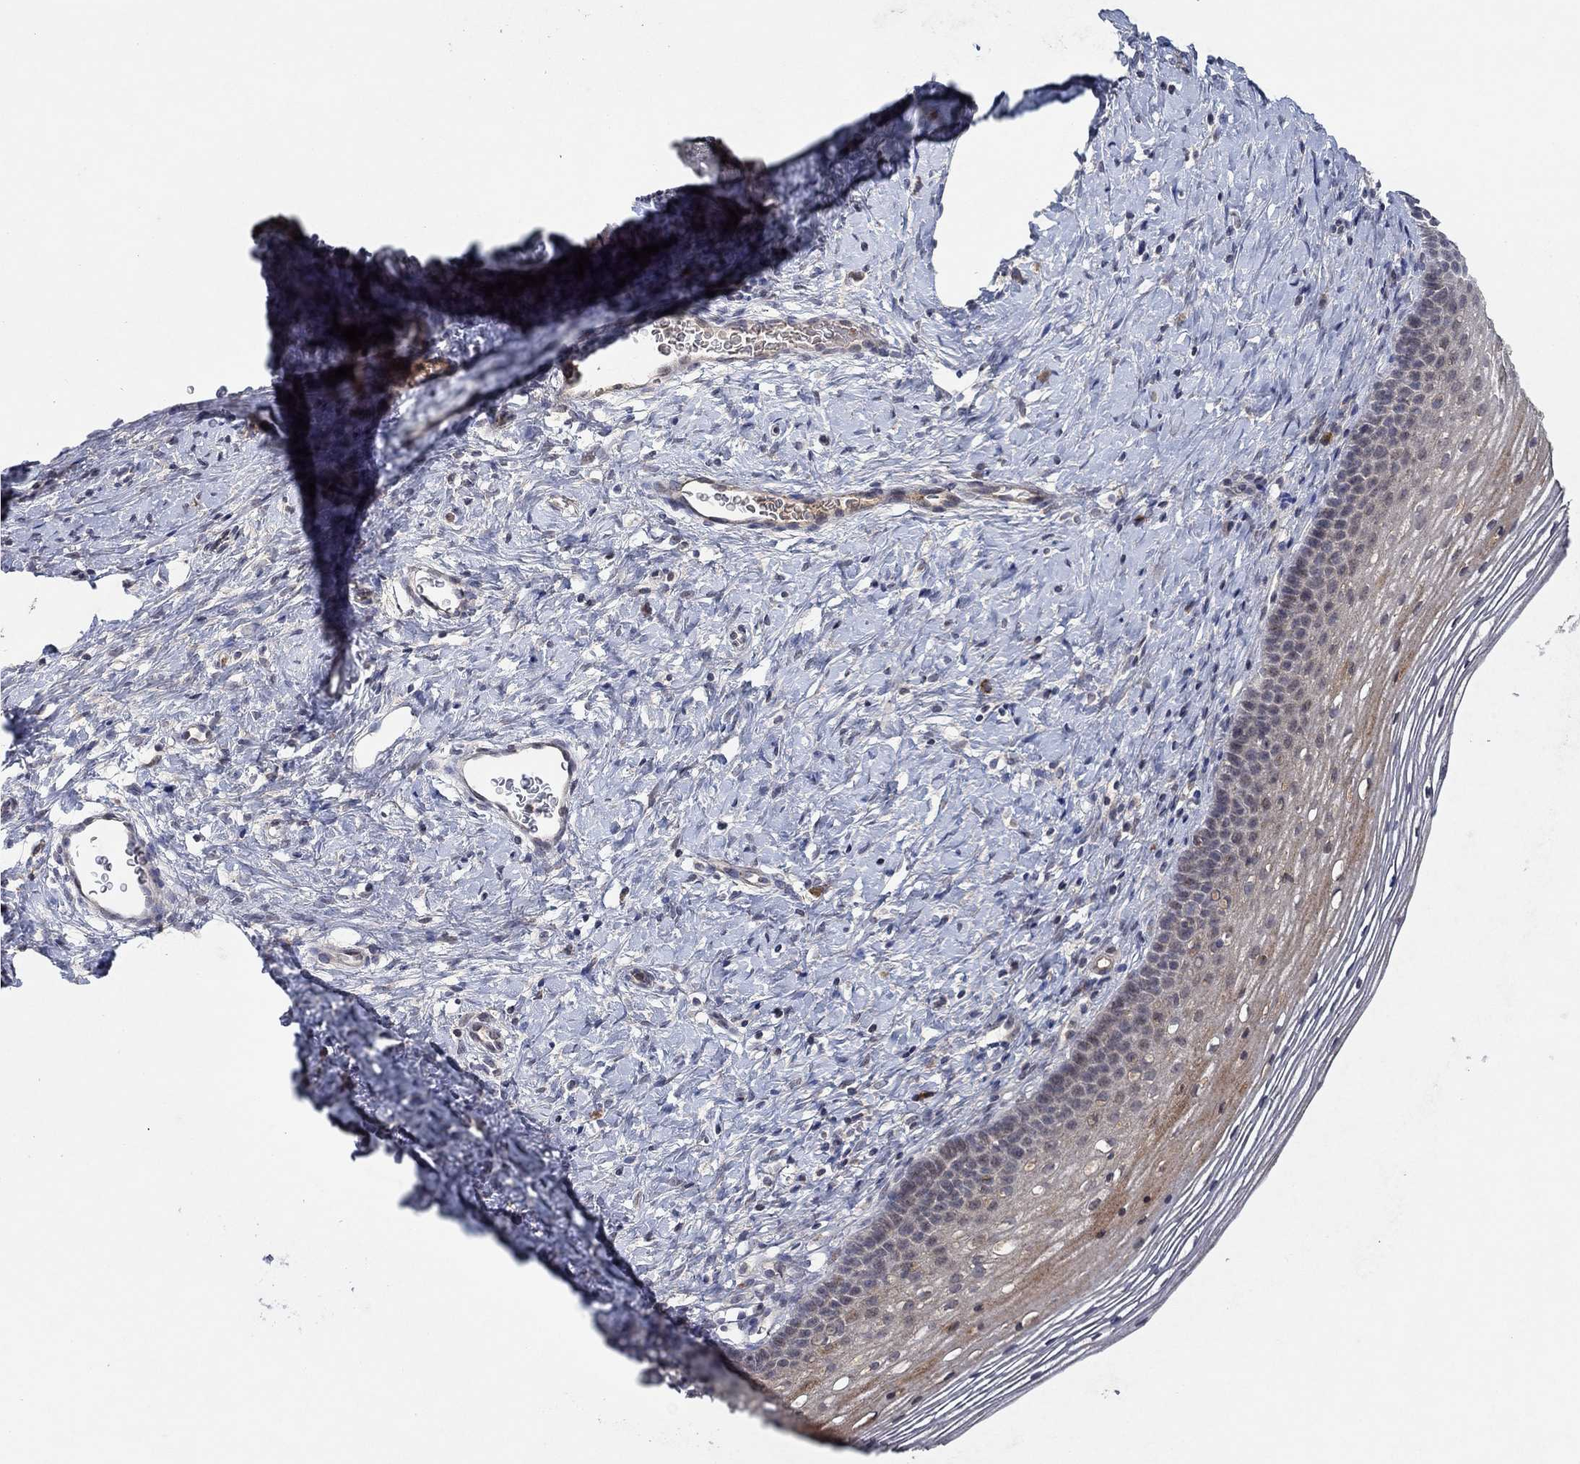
{"staining": {"intensity": "negative", "quantity": "none", "location": "none"}, "tissue": "cervix", "cell_type": "Glandular cells", "image_type": "normal", "snomed": [{"axis": "morphology", "description": "Normal tissue, NOS"}, {"axis": "topography", "description": "Cervix"}], "caption": "Glandular cells show no significant positivity in benign cervix. The staining is performed using DAB brown chromogen with nuclei counter-stained in using hematoxylin.", "gene": "IL4", "patient": {"sex": "female", "age": 39}}